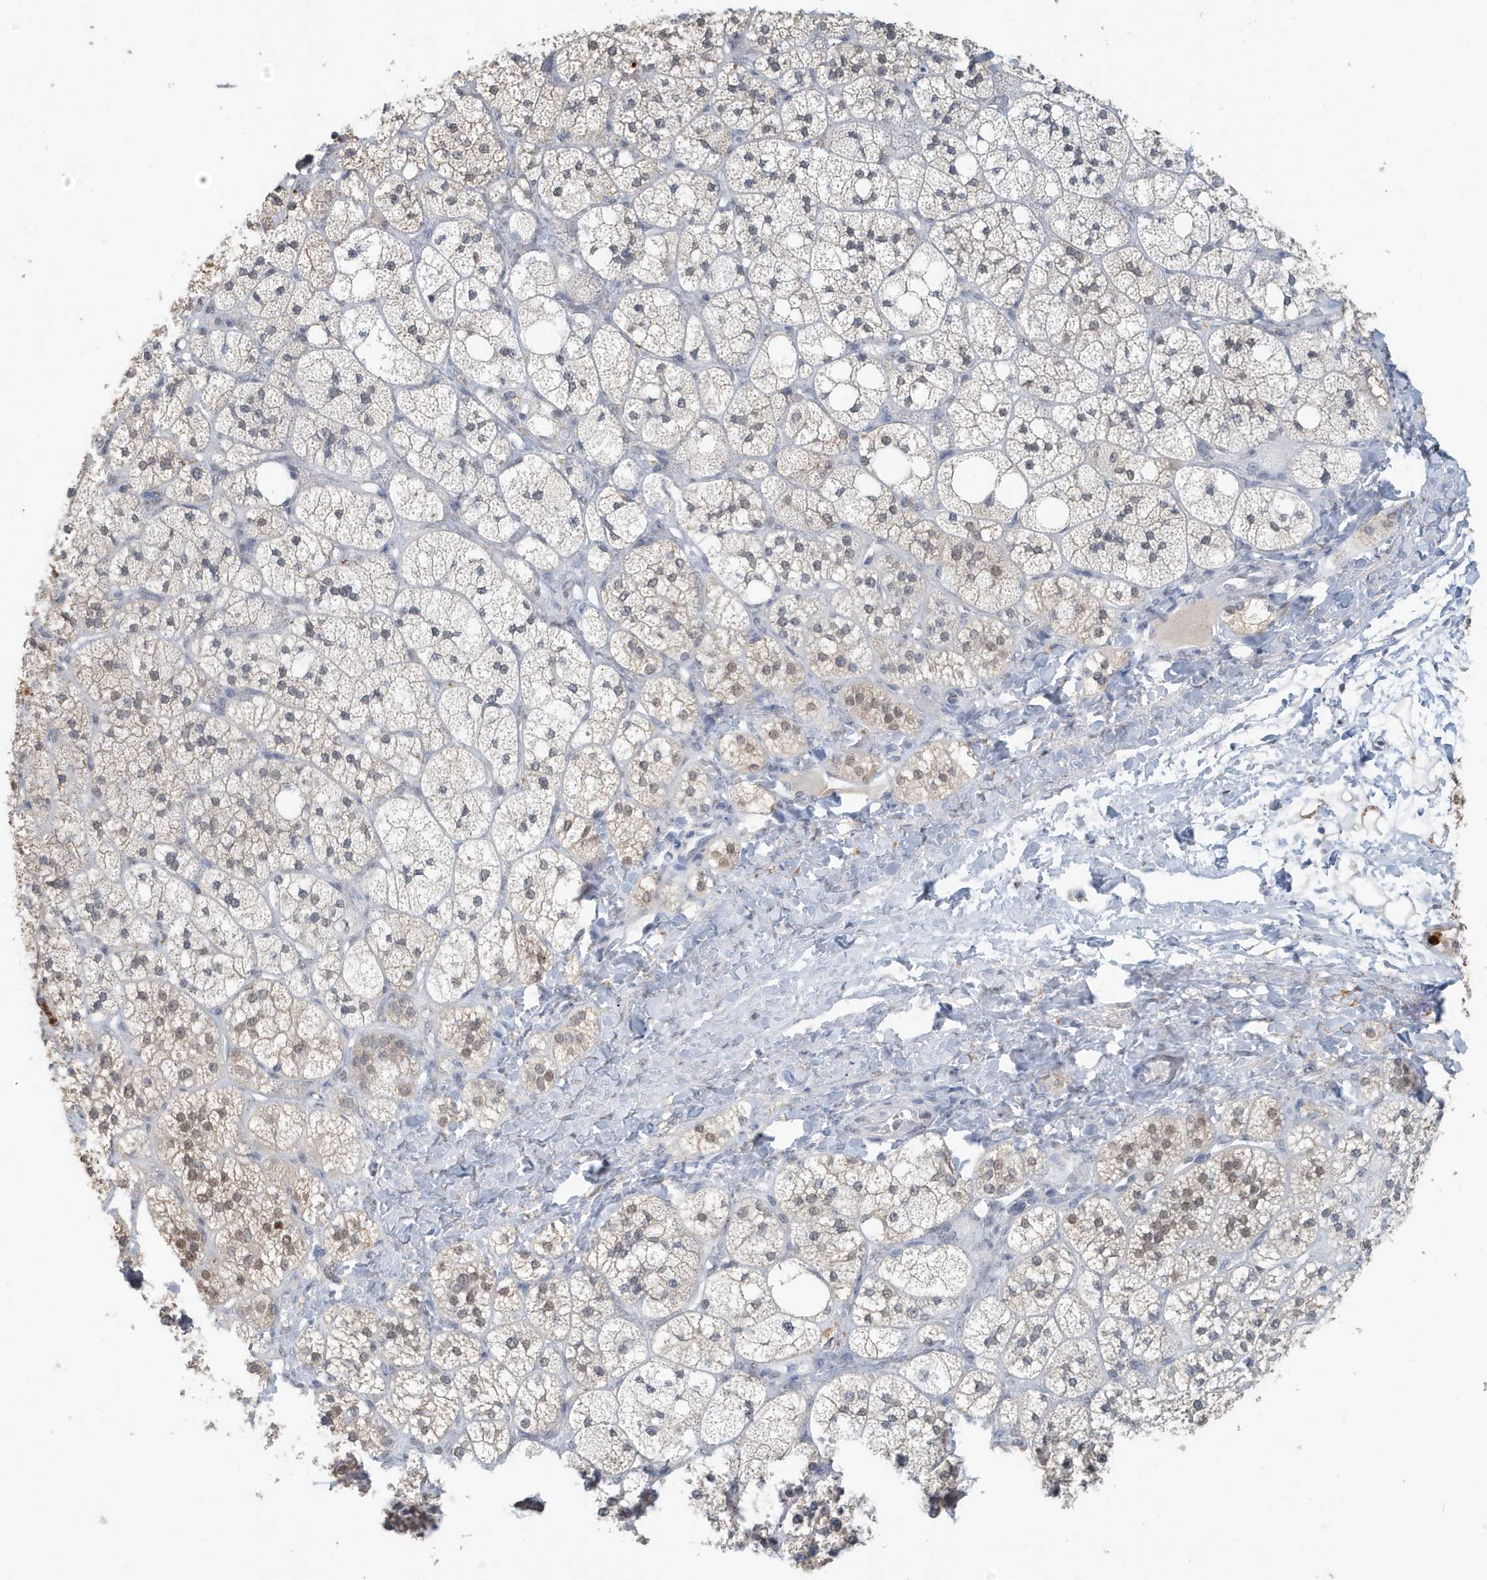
{"staining": {"intensity": "weak", "quantity": "25%-75%", "location": "nuclear"}, "tissue": "adrenal gland", "cell_type": "Glandular cells", "image_type": "normal", "snomed": [{"axis": "morphology", "description": "Normal tissue, NOS"}, {"axis": "topography", "description": "Adrenal gland"}], "caption": "Adrenal gland stained with DAB (3,3'-diaminobenzidine) immunohistochemistry reveals low levels of weak nuclear staining in approximately 25%-75% of glandular cells. Using DAB (3,3'-diaminobenzidine) (brown) and hematoxylin (blue) stains, captured at high magnification using brightfield microscopy.", "gene": "DEFA1", "patient": {"sex": "male", "age": 61}}